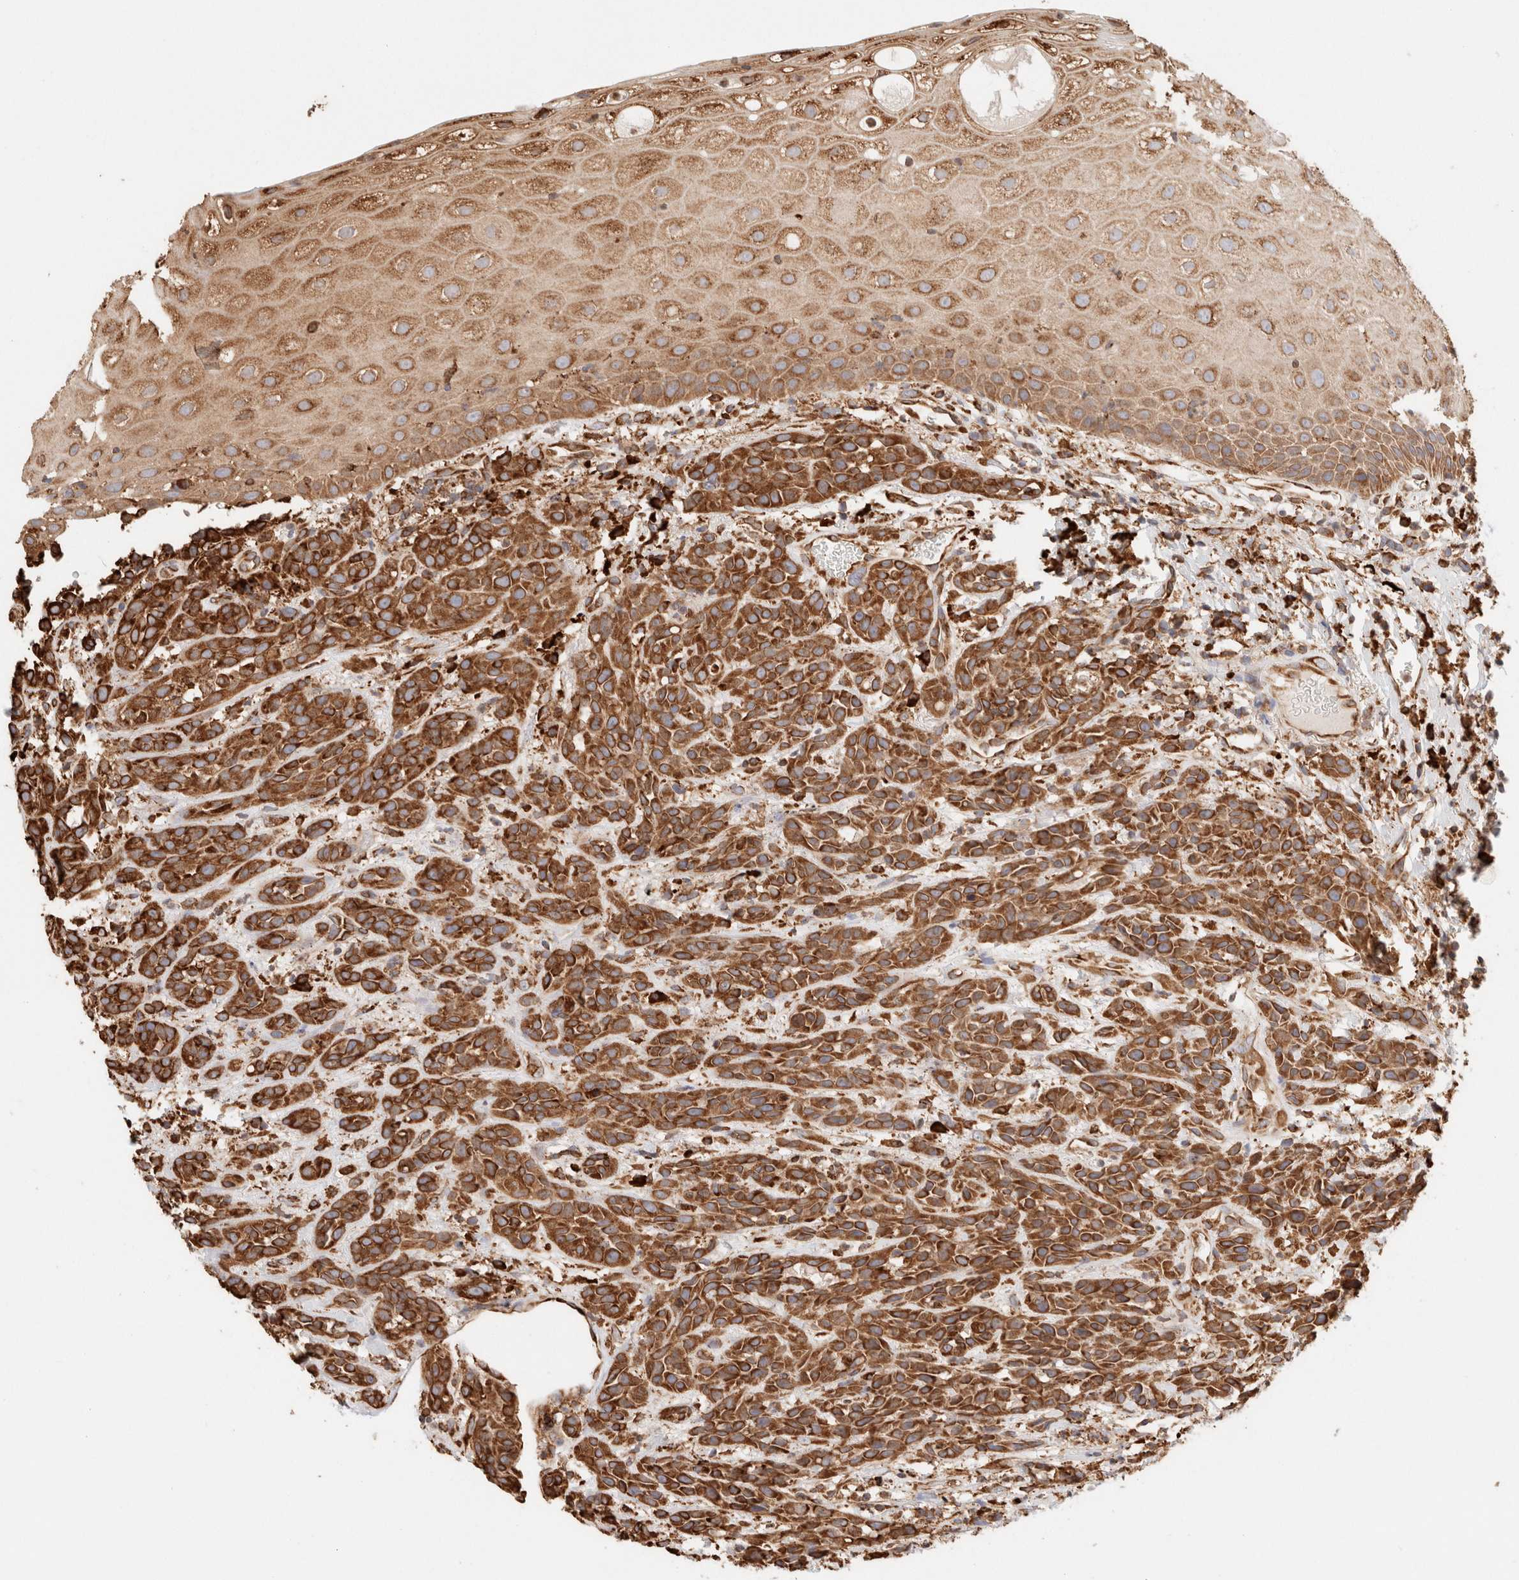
{"staining": {"intensity": "strong", "quantity": ">75%", "location": "cytoplasmic/membranous"}, "tissue": "head and neck cancer", "cell_type": "Tumor cells", "image_type": "cancer", "snomed": [{"axis": "morphology", "description": "Normal tissue, NOS"}, {"axis": "morphology", "description": "Squamous cell carcinoma, NOS"}, {"axis": "topography", "description": "Cartilage tissue"}, {"axis": "topography", "description": "Head-Neck"}], "caption": "IHC micrograph of human head and neck squamous cell carcinoma stained for a protein (brown), which displays high levels of strong cytoplasmic/membranous staining in about >75% of tumor cells.", "gene": "FER", "patient": {"sex": "male", "age": 62}}